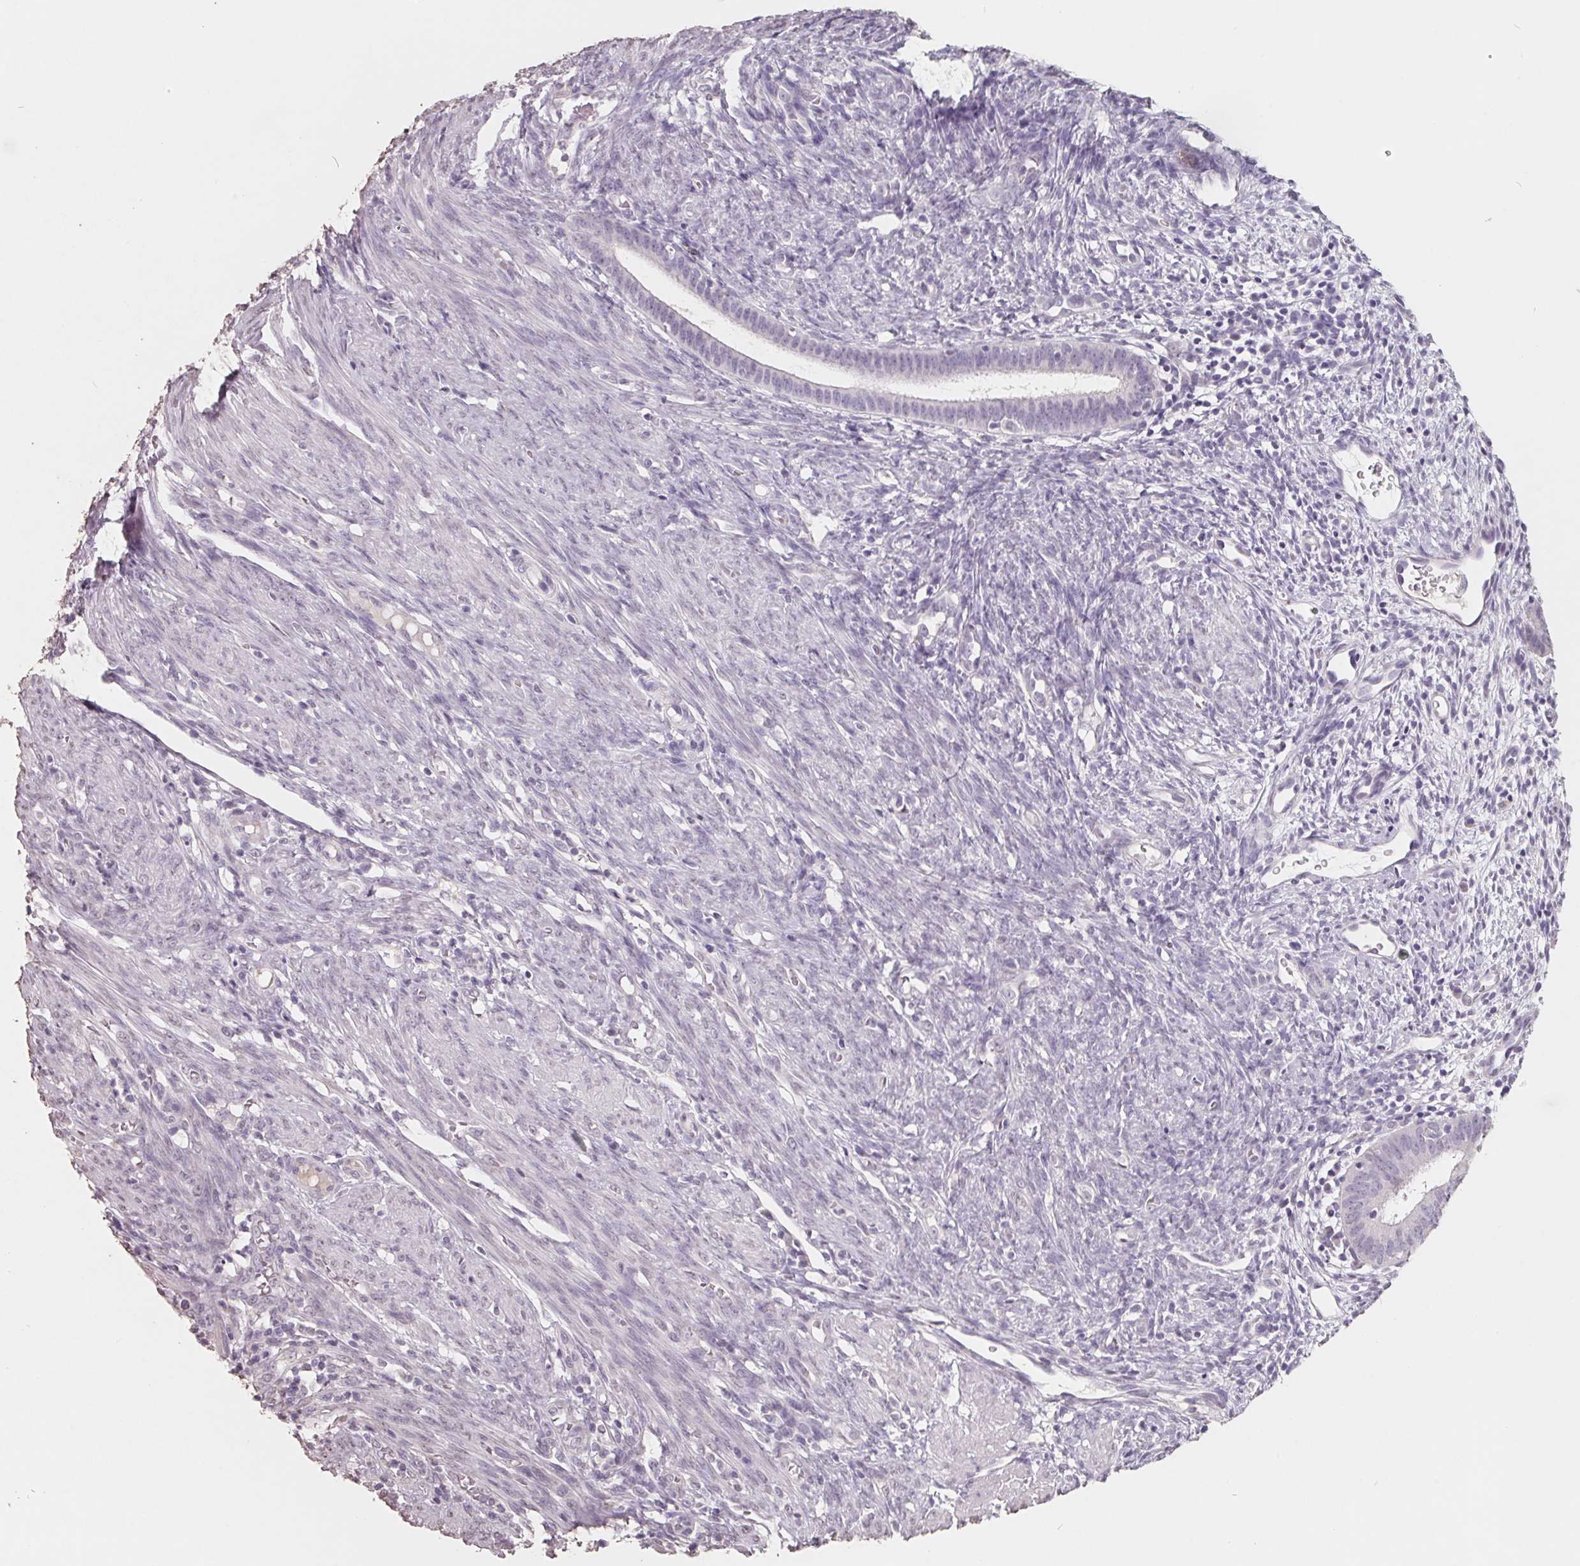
{"staining": {"intensity": "negative", "quantity": "none", "location": "none"}, "tissue": "endometrial cancer", "cell_type": "Tumor cells", "image_type": "cancer", "snomed": [{"axis": "morphology", "description": "Adenocarcinoma, NOS"}, {"axis": "topography", "description": "Endometrium"}], "caption": "Protein analysis of endometrial cancer exhibits no significant positivity in tumor cells.", "gene": "FTCD", "patient": {"sex": "female", "age": 51}}